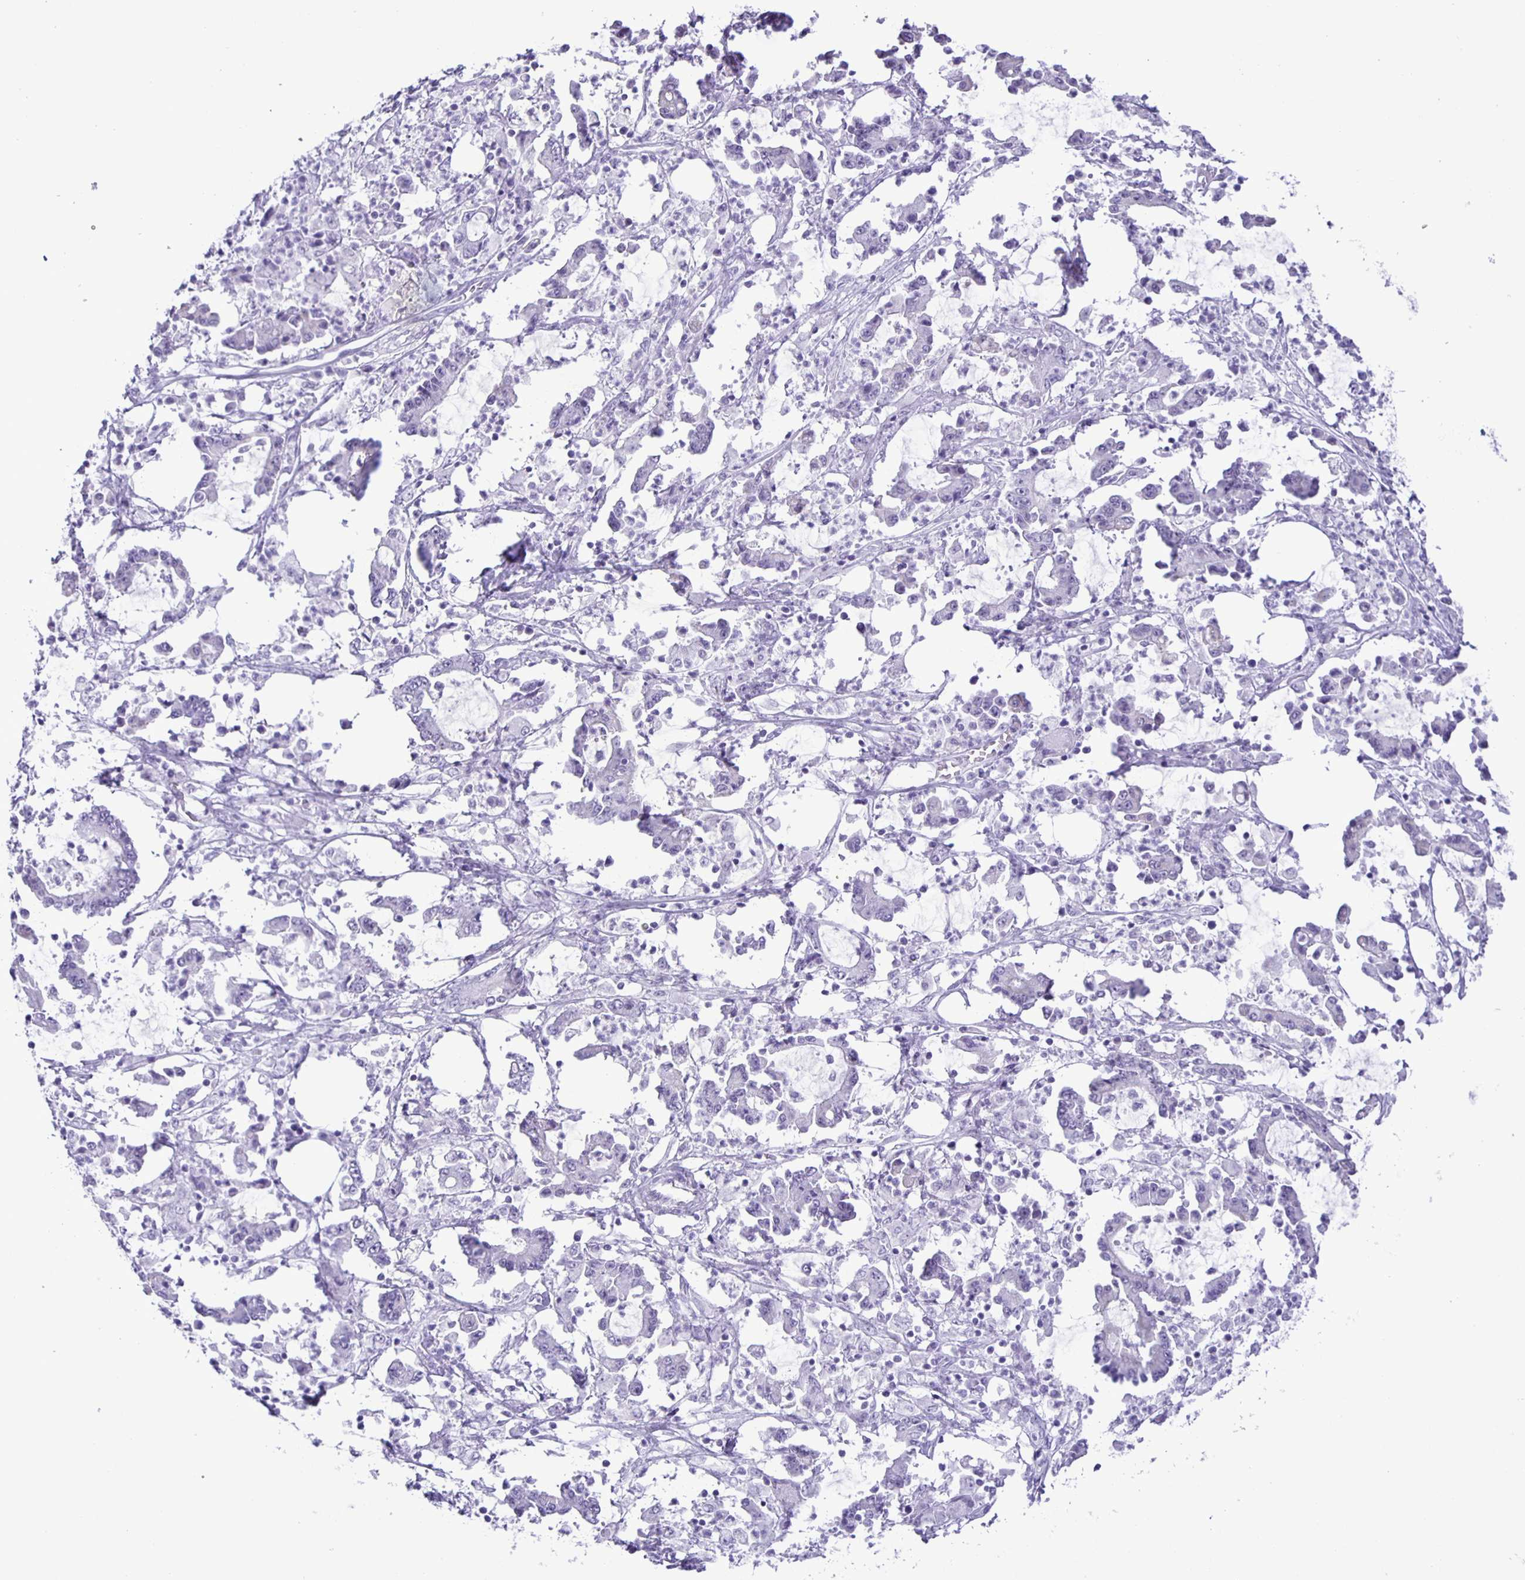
{"staining": {"intensity": "negative", "quantity": "none", "location": "none"}, "tissue": "stomach cancer", "cell_type": "Tumor cells", "image_type": "cancer", "snomed": [{"axis": "morphology", "description": "Adenocarcinoma, NOS"}, {"axis": "topography", "description": "Stomach, upper"}], "caption": "A high-resolution micrograph shows immunohistochemistry (IHC) staining of stomach cancer (adenocarcinoma), which shows no significant expression in tumor cells. The staining was performed using DAB to visualize the protein expression in brown, while the nuclei were stained in blue with hematoxylin (Magnification: 20x).", "gene": "EZHIP", "patient": {"sex": "male", "age": 68}}